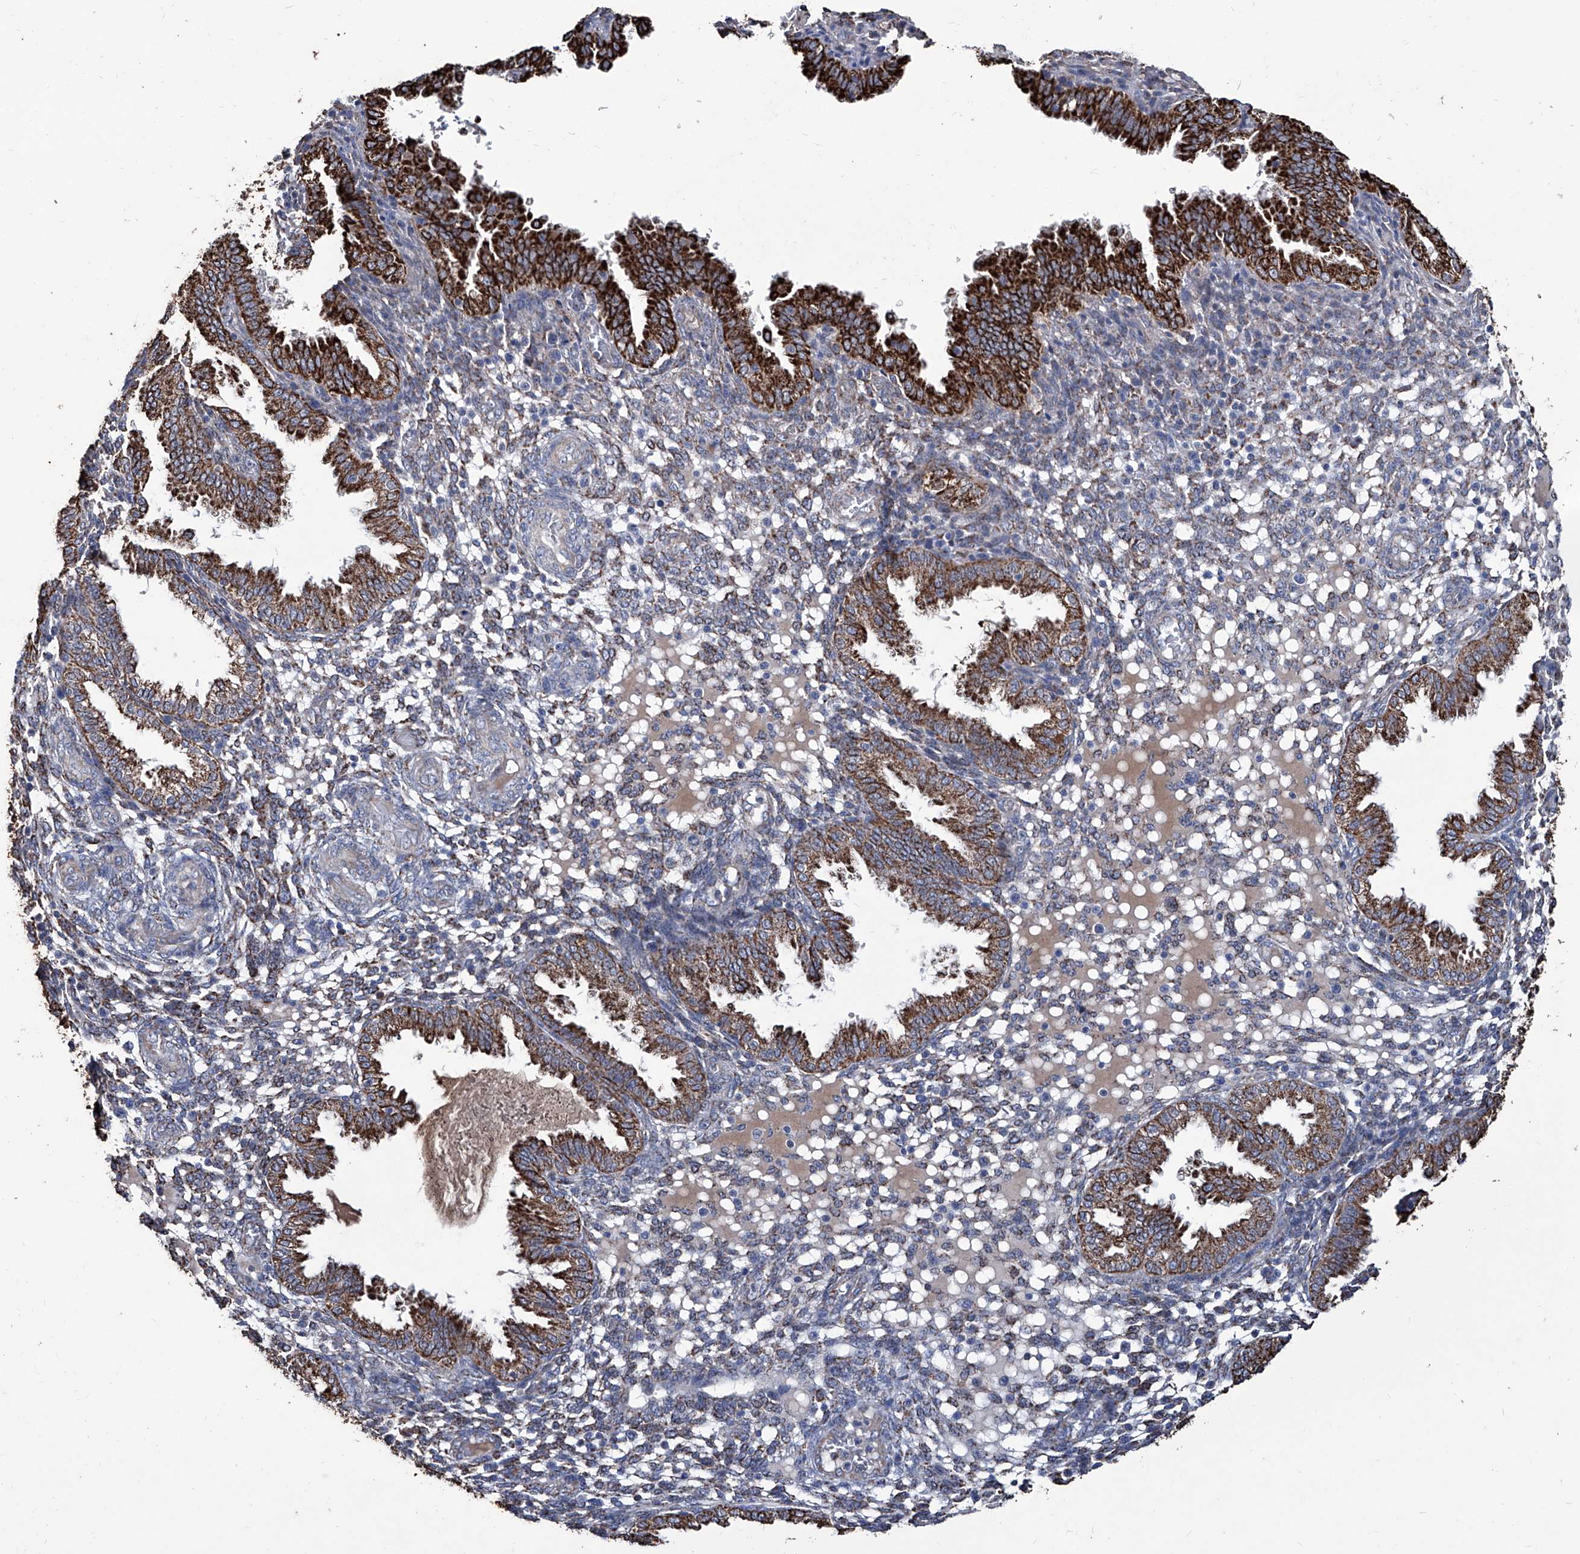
{"staining": {"intensity": "moderate", "quantity": "<25%", "location": "cytoplasmic/membranous"}, "tissue": "endometrium", "cell_type": "Cells in endometrial stroma", "image_type": "normal", "snomed": [{"axis": "morphology", "description": "Normal tissue, NOS"}, {"axis": "topography", "description": "Endometrium"}], "caption": "Immunohistochemistry (IHC) (DAB (3,3'-diaminobenzidine)) staining of benign endometrium displays moderate cytoplasmic/membranous protein positivity in about <25% of cells in endometrial stroma.", "gene": "NHS", "patient": {"sex": "female", "age": 33}}